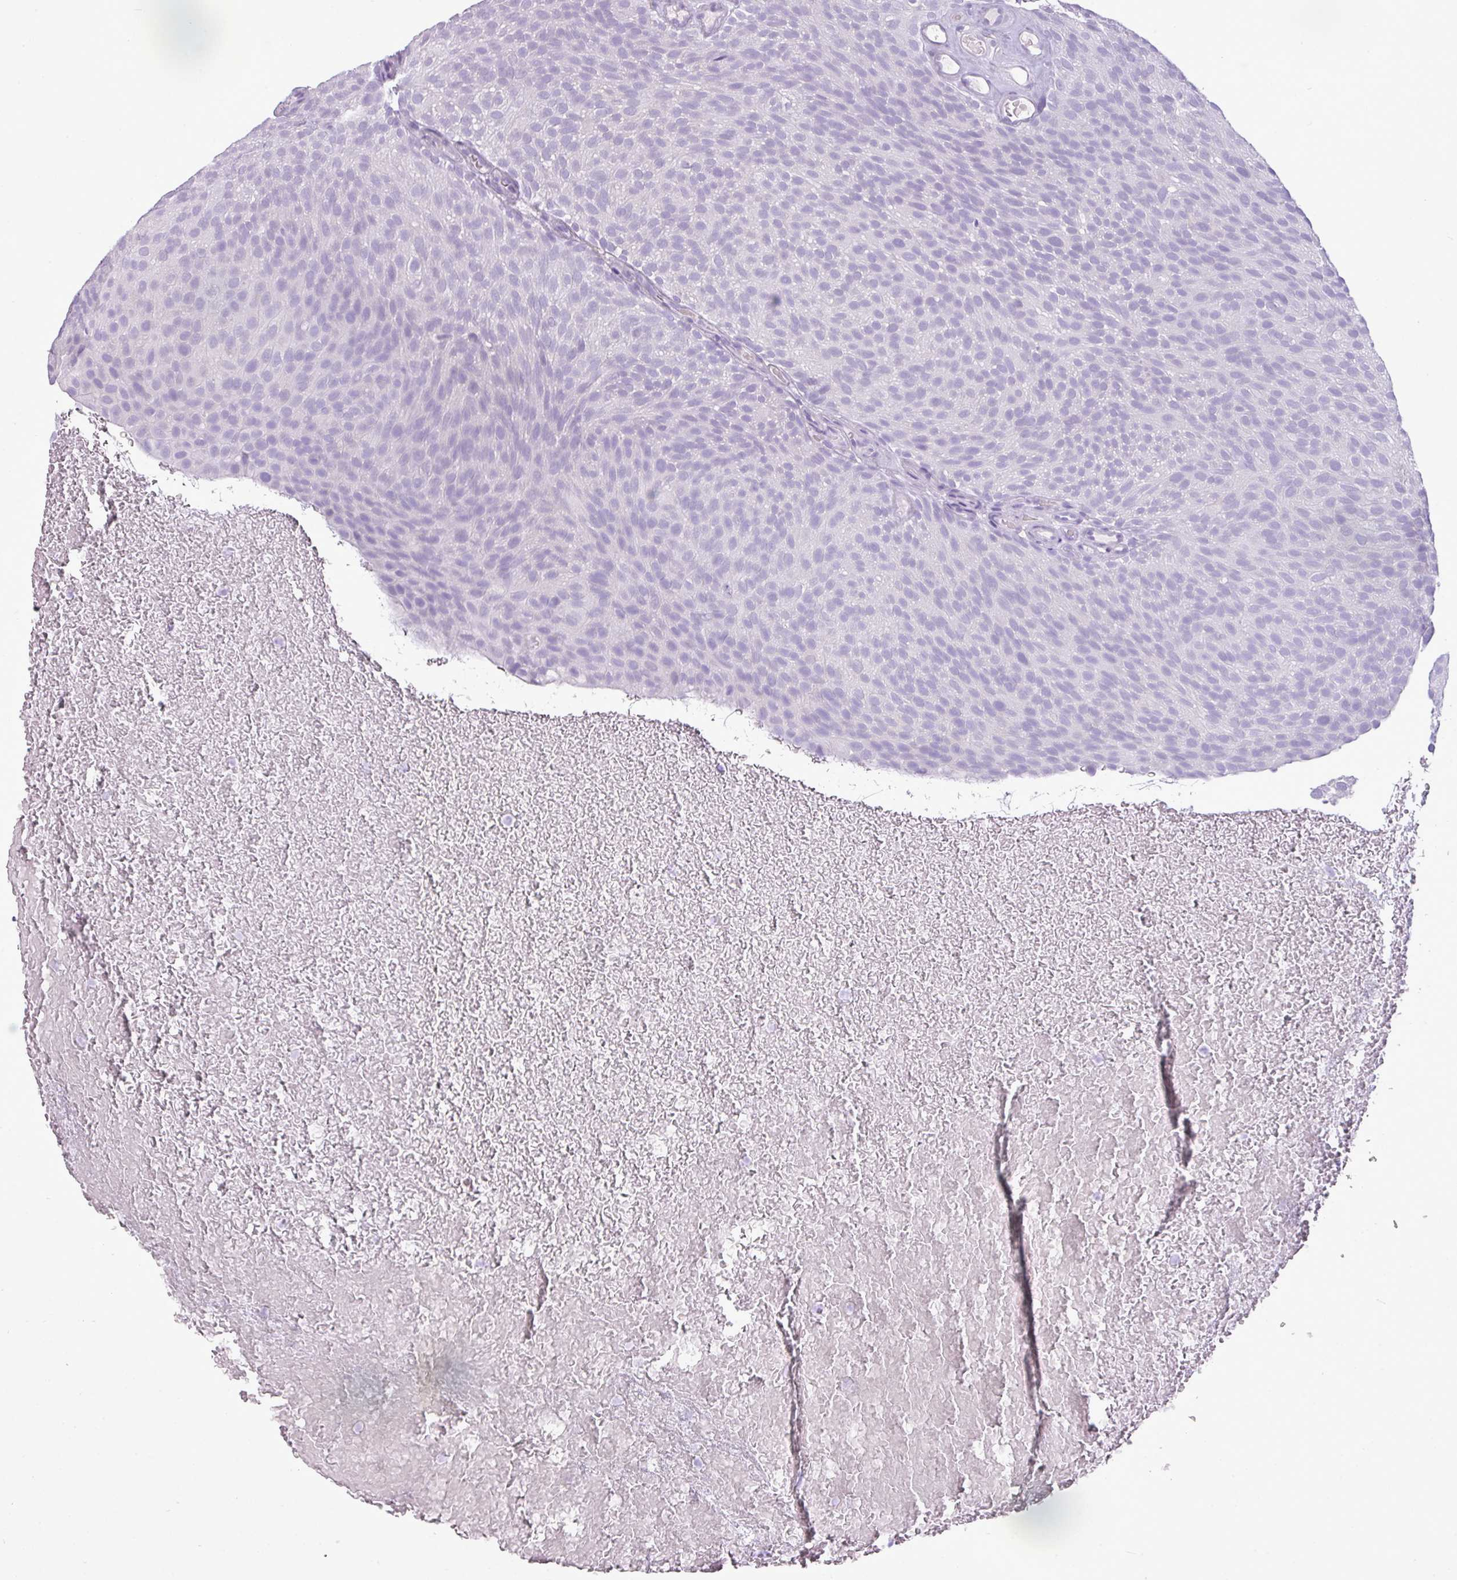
{"staining": {"intensity": "negative", "quantity": "none", "location": "none"}, "tissue": "urothelial cancer", "cell_type": "Tumor cells", "image_type": "cancer", "snomed": [{"axis": "morphology", "description": "Urothelial carcinoma, Low grade"}, {"axis": "topography", "description": "Urinary bladder"}], "caption": "Tumor cells show no significant protein positivity in urothelial cancer.", "gene": "RBMXL2", "patient": {"sex": "male", "age": 78}}